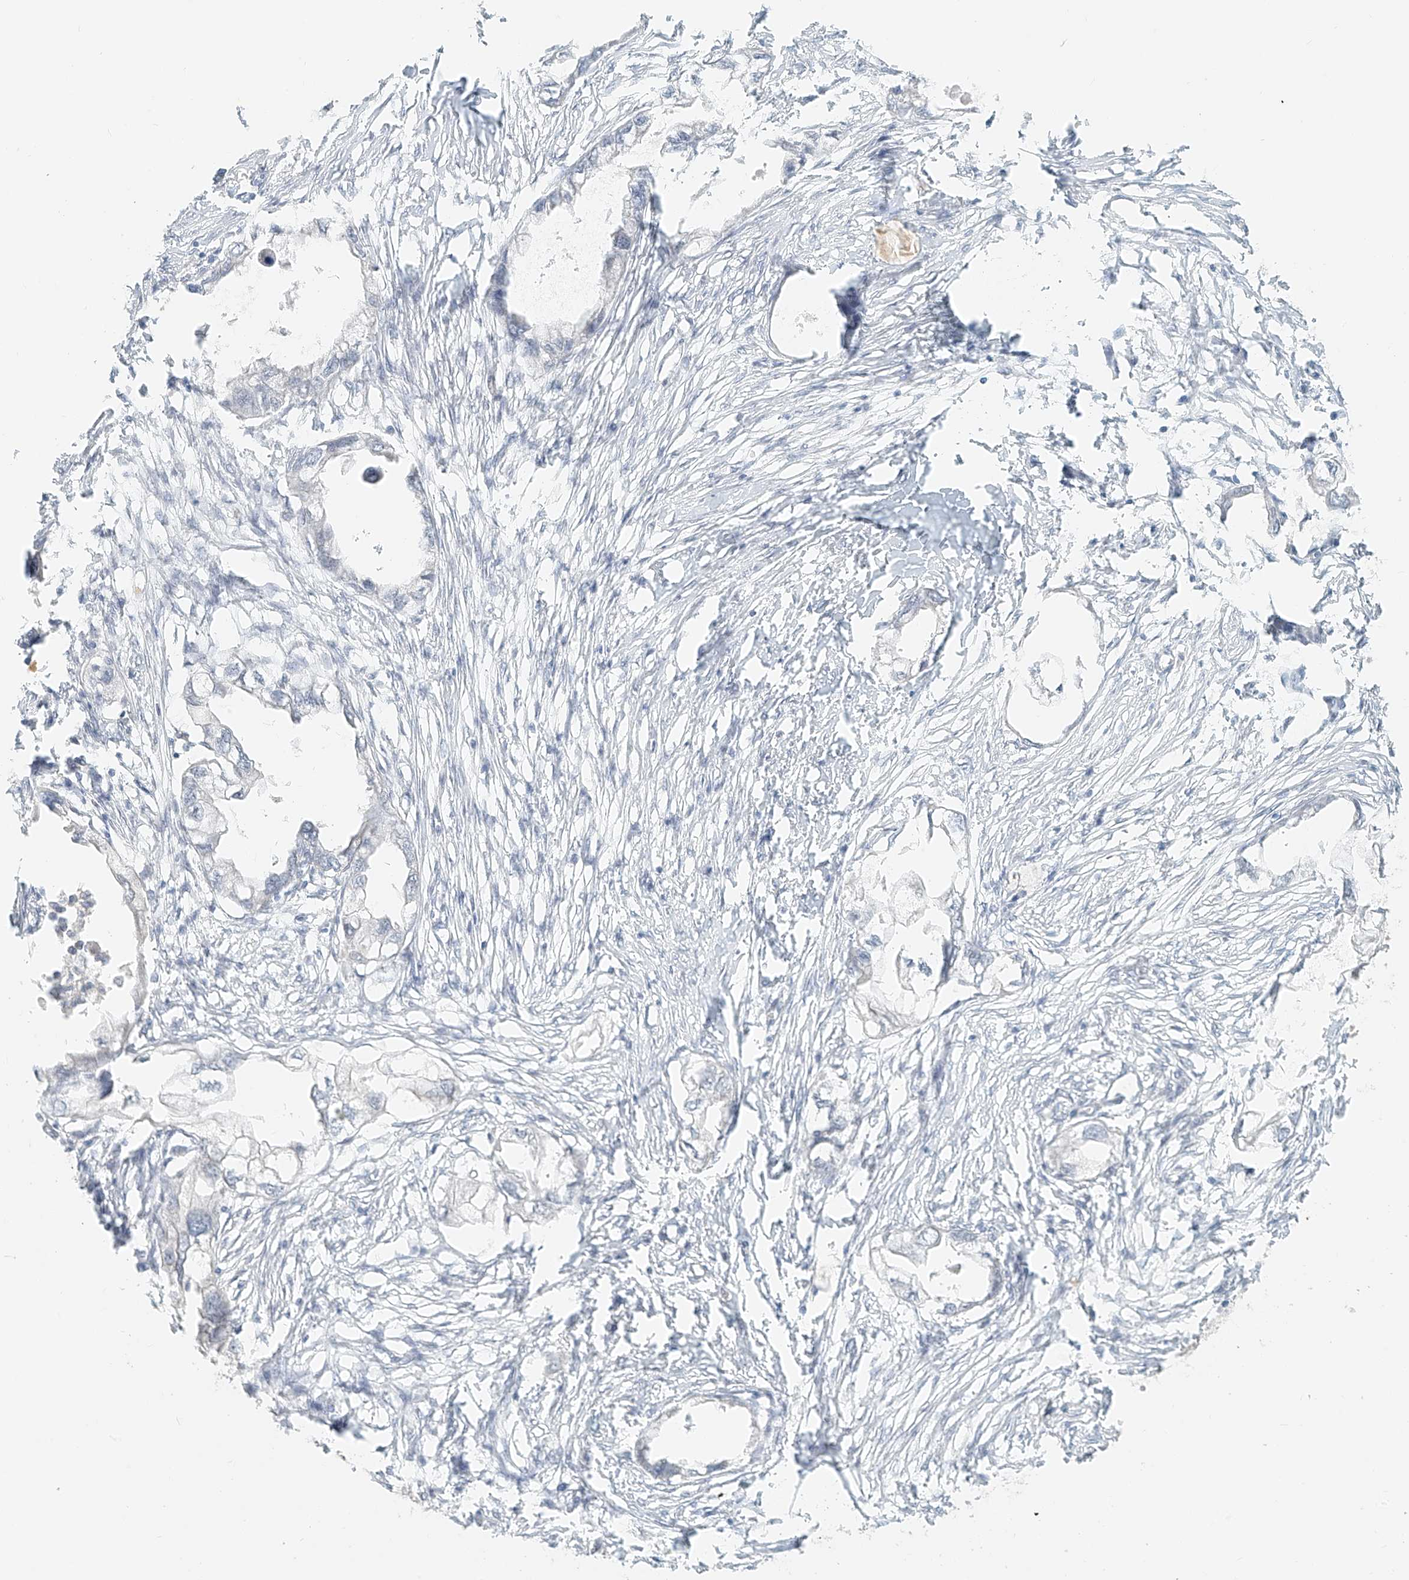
{"staining": {"intensity": "negative", "quantity": "none", "location": "none"}, "tissue": "endometrial cancer", "cell_type": "Tumor cells", "image_type": "cancer", "snomed": [{"axis": "morphology", "description": "Adenocarcinoma, NOS"}, {"axis": "morphology", "description": "Adenocarcinoma, metastatic, NOS"}, {"axis": "topography", "description": "Adipose tissue"}, {"axis": "topography", "description": "Endometrium"}], "caption": "Immunohistochemistry (IHC) photomicrograph of neoplastic tissue: metastatic adenocarcinoma (endometrial) stained with DAB shows no significant protein positivity in tumor cells.", "gene": "OSBPL7", "patient": {"sex": "female", "age": 67}}